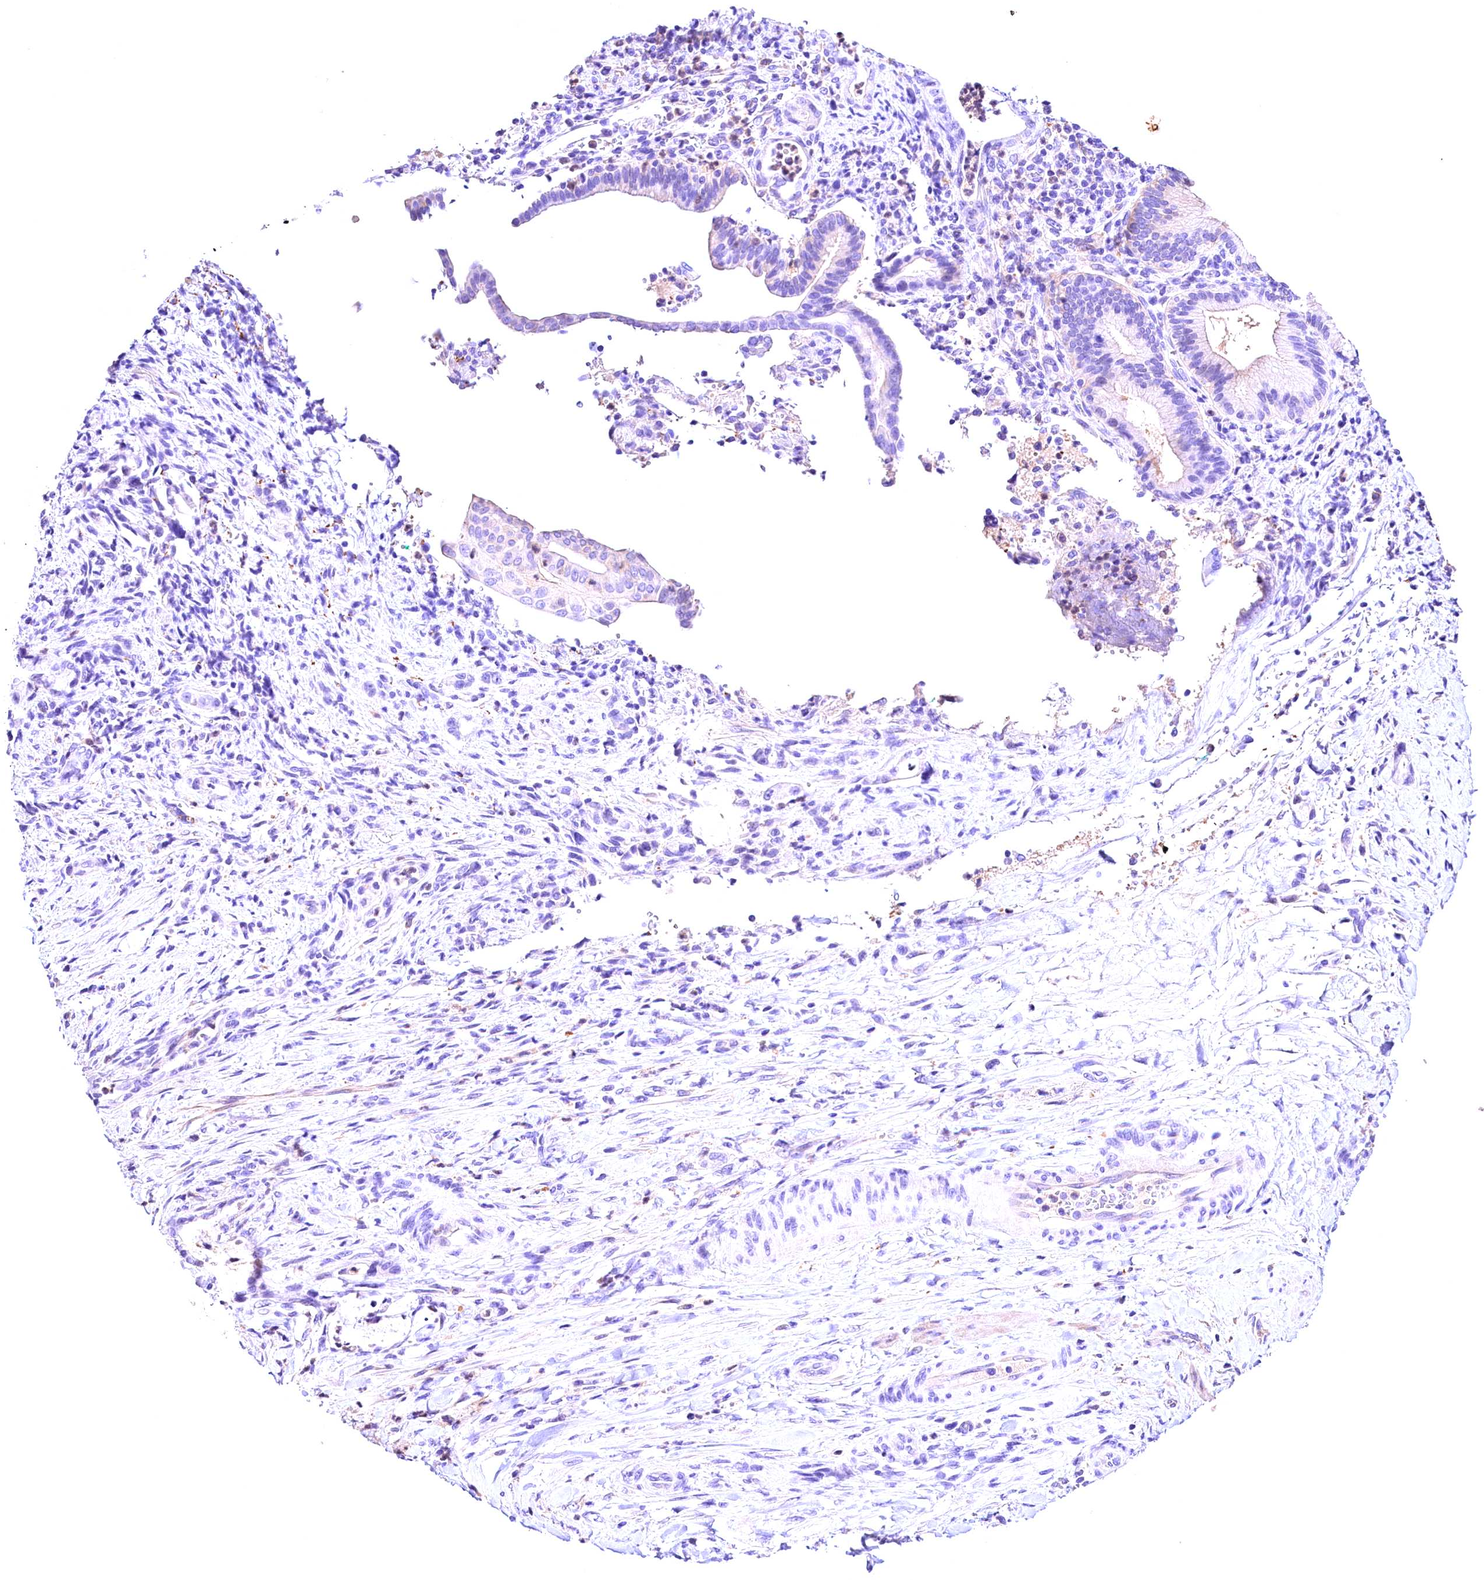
{"staining": {"intensity": "weak", "quantity": "<25%", "location": "cytoplasmic/membranous"}, "tissue": "pancreatic cancer", "cell_type": "Tumor cells", "image_type": "cancer", "snomed": [{"axis": "morphology", "description": "Normal tissue, NOS"}, {"axis": "morphology", "description": "Adenocarcinoma, NOS"}, {"axis": "topography", "description": "Pancreas"}], "caption": "Immunohistochemistry (IHC) histopathology image of adenocarcinoma (pancreatic) stained for a protein (brown), which shows no positivity in tumor cells.", "gene": "ARMC6", "patient": {"sex": "female", "age": 55}}